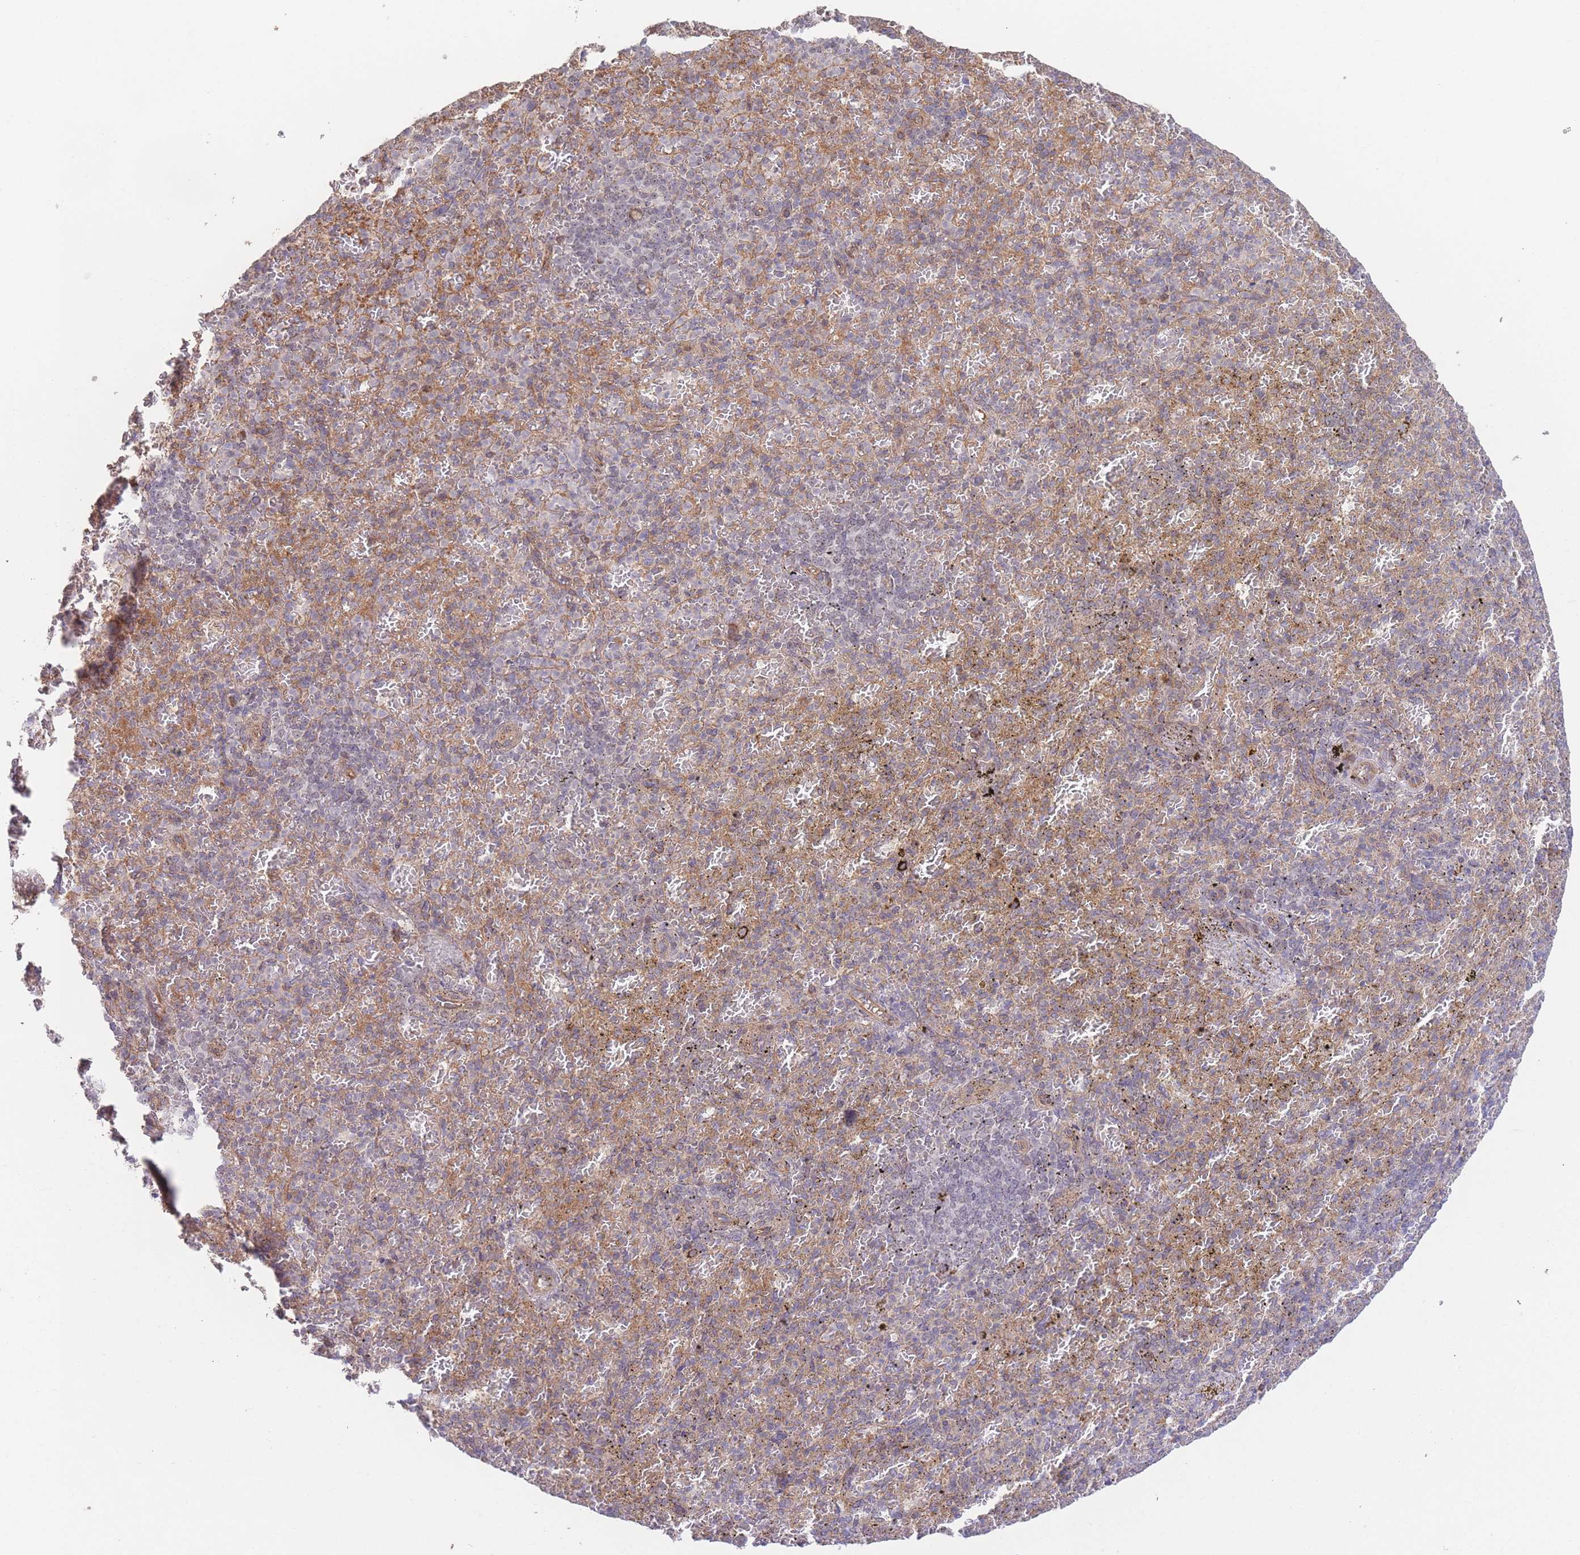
{"staining": {"intensity": "weak", "quantity": "<25%", "location": "cytoplasmic/membranous"}, "tissue": "spleen", "cell_type": "Cells in red pulp", "image_type": "normal", "snomed": [{"axis": "morphology", "description": "Normal tissue, NOS"}, {"axis": "topography", "description": "Spleen"}], "caption": "Immunohistochemistry histopathology image of benign spleen: spleen stained with DAB exhibits no significant protein expression in cells in red pulp.", "gene": "PXMP4", "patient": {"sex": "female", "age": 74}}